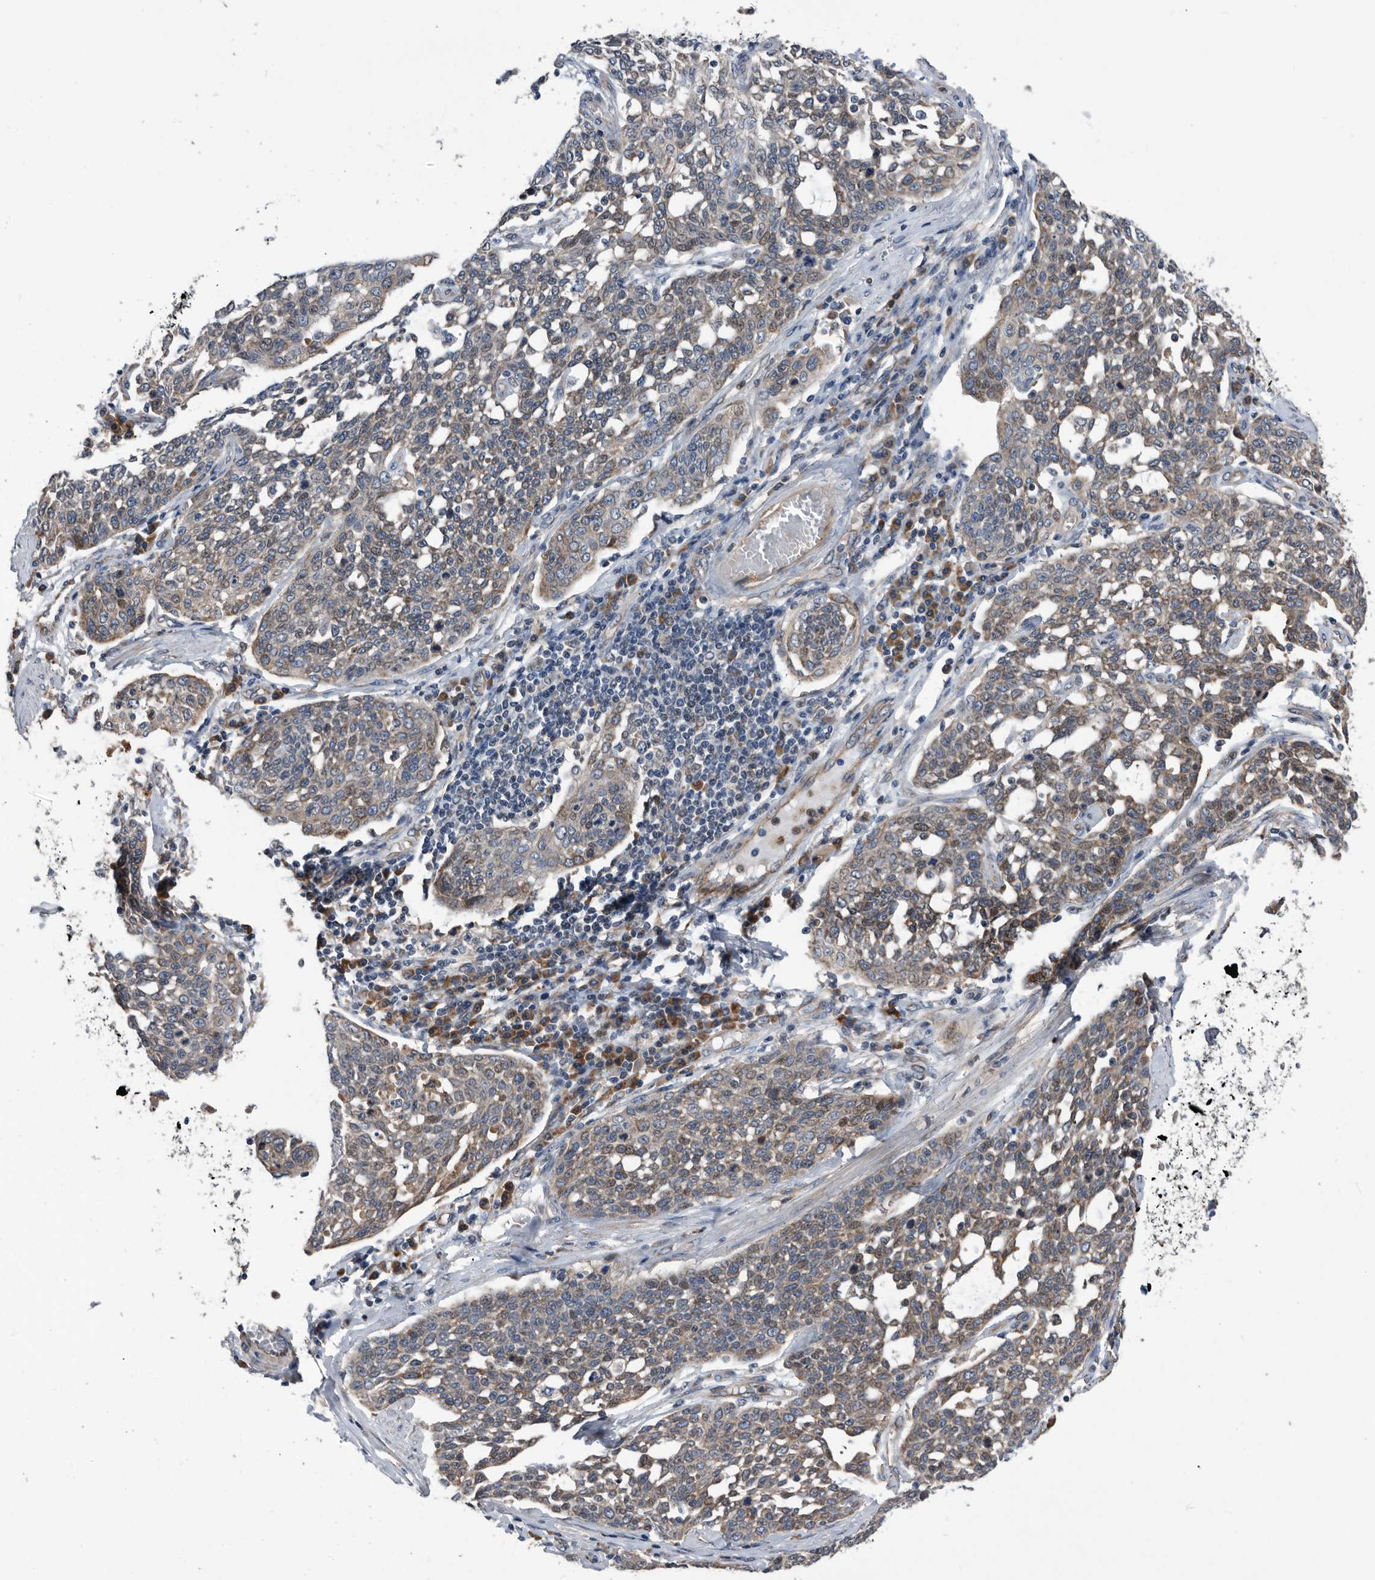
{"staining": {"intensity": "weak", "quantity": "25%-75%", "location": "cytoplasmic/membranous"}, "tissue": "cervical cancer", "cell_type": "Tumor cells", "image_type": "cancer", "snomed": [{"axis": "morphology", "description": "Squamous cell carcinoma, NOS"}, {"axis": "topography", "description": "Cervix"}], "caption": "DAB immunohistochemical staining of cervical cancer shows weak cytoplasmic/membranous protein staining in about 25%-75% of tumor cells.", "gene": "SERINC2", "patient": {"sex": "female", "age": 34}}